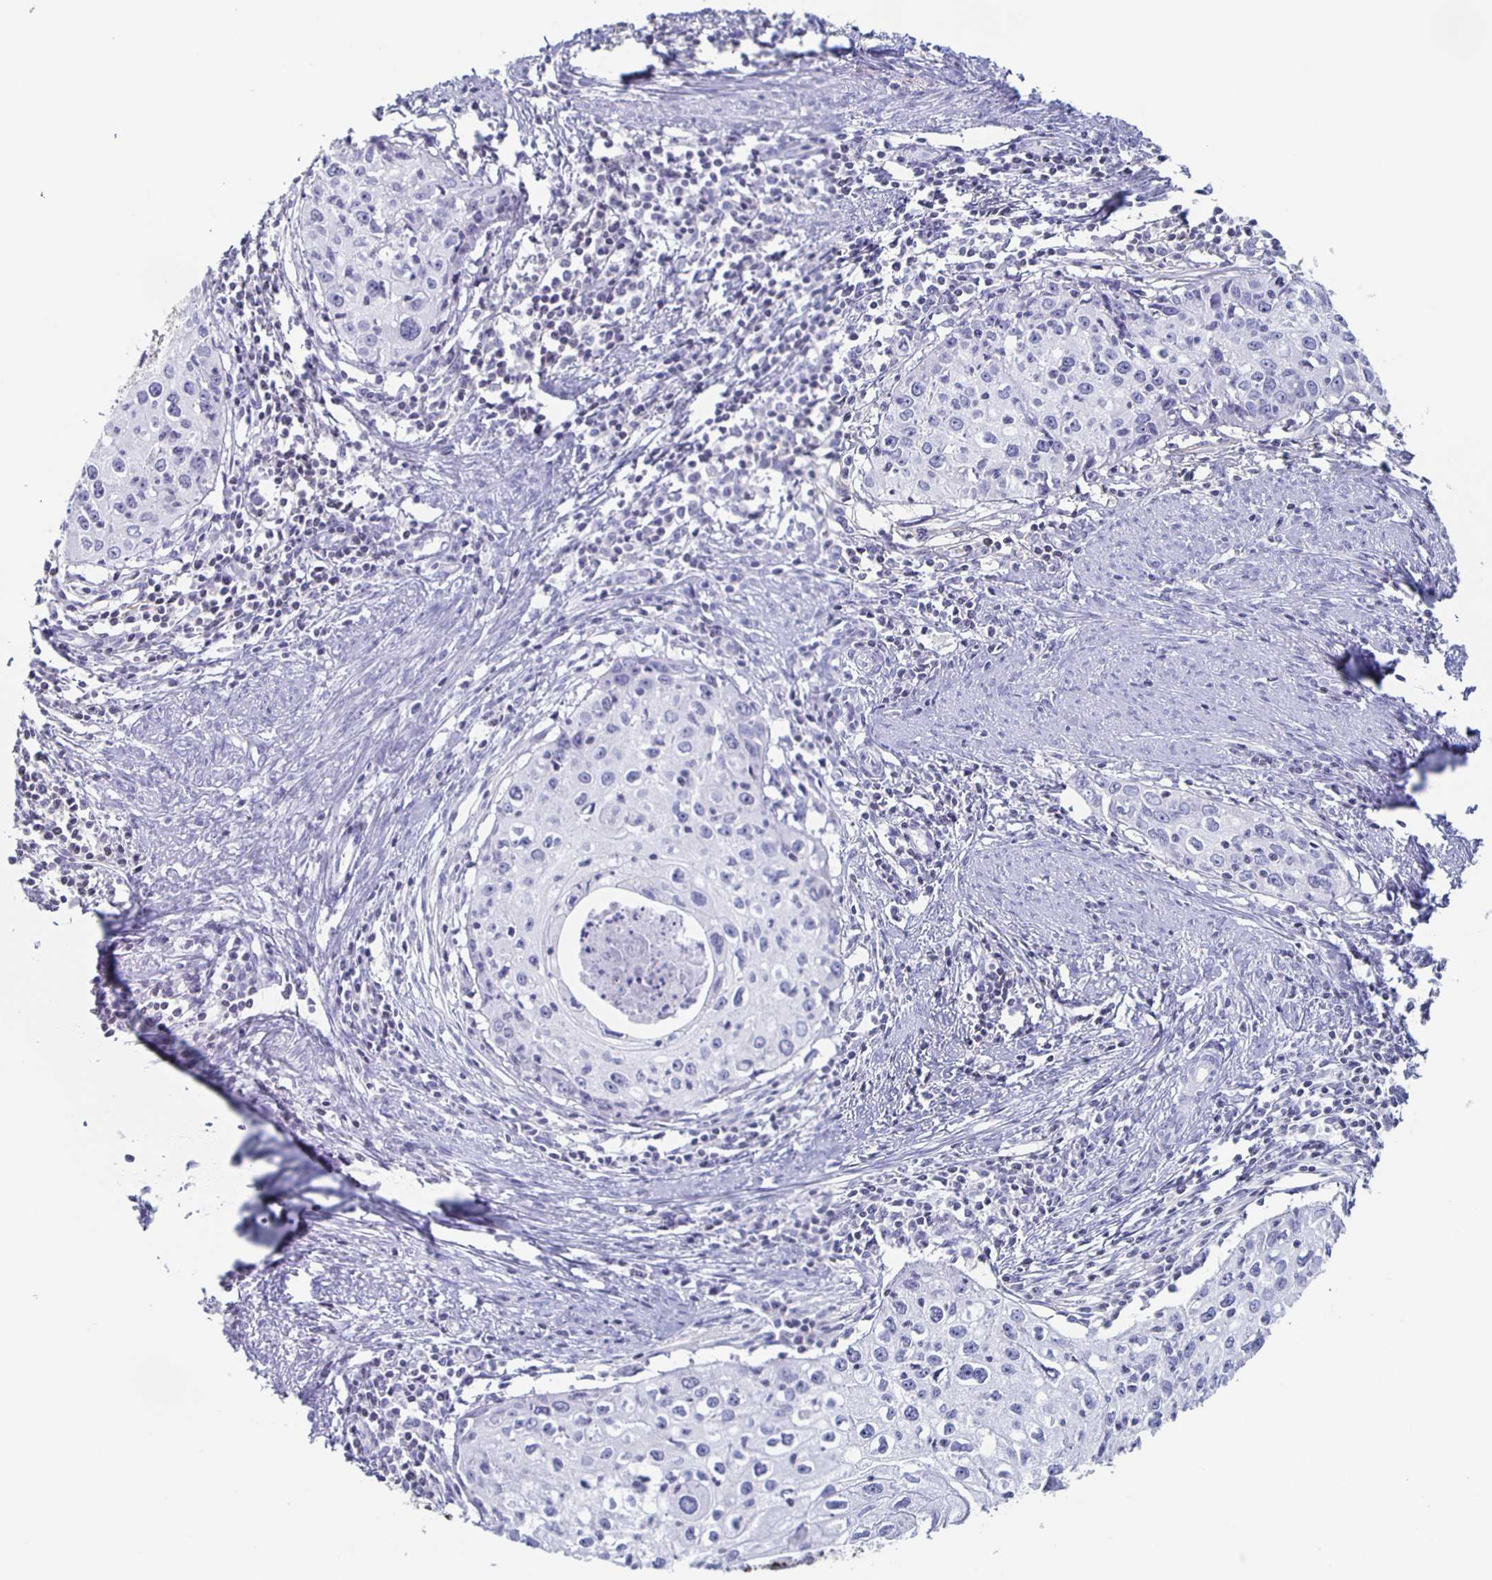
{"staining": {"intensity": "negative", "quantity": "none", "location": "none"}, "tissue": "cervical cancer", "cell_type": "Tumor cells", "image_type": "cancer", "snomed": [{"axis": "morphology", "description": "Squamous cell carcinoma, NOS"}, {"axis": "topography", "description": "Cervix"}], "caption": "The immunohistochemistry (IHC) photomicrograph has no significant staining in tumor cells of cervical cancer (squamous cell carcinoma) tissue.", "gene": "FGA", "patient": {"sex": "female", "age": 40}}